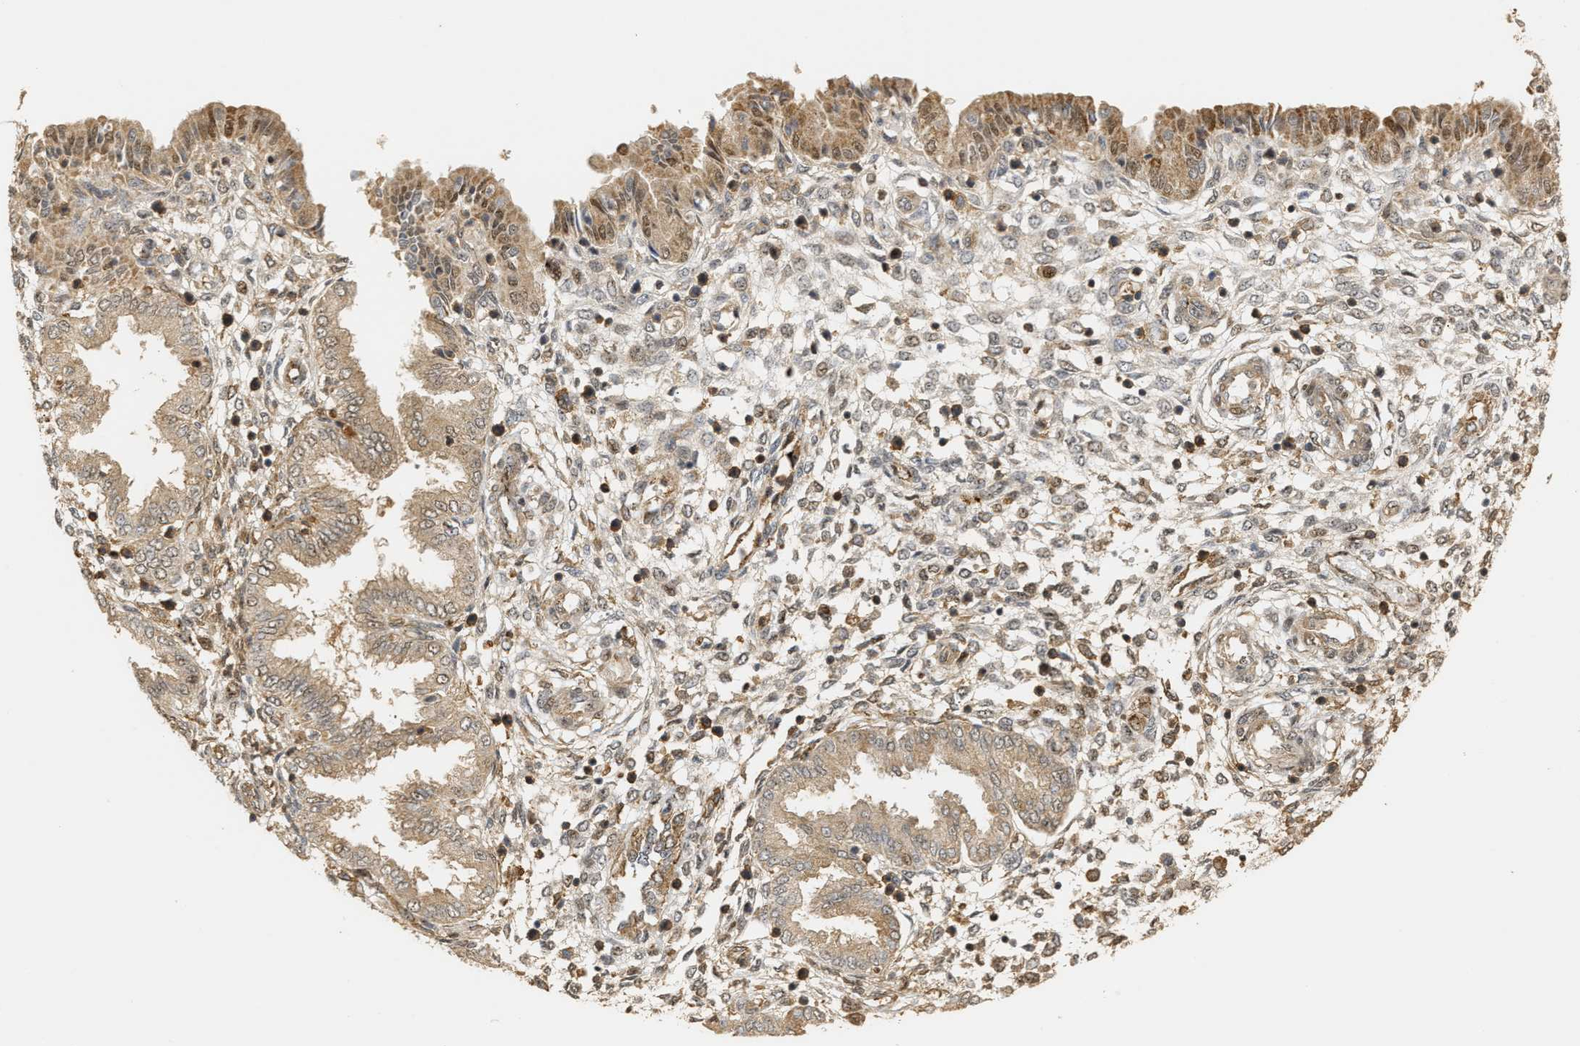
{"staining": {"intensity": "moderate", "quantity": "25%-75%", "location": "nuclear"}, "tissue": "endometrium", "cell_type": "Cells in endometrial stroma", "image_type": "normal", "snomed": [{"axis": "morphology", "description": "Normal tissue, NOS"}, {"axis": "topography", "description": "Endometrium"}], "caption": "Endometrium was stained to show a protein in brown. There is medium levels of moderate nuclear expression in approximately 25%-75% of cells in endometrial stroma. (IHC, brightfield microscopy, high magnification).", "gene": "ZFAND5", "patient": {"sex": "female", "age": 33}}